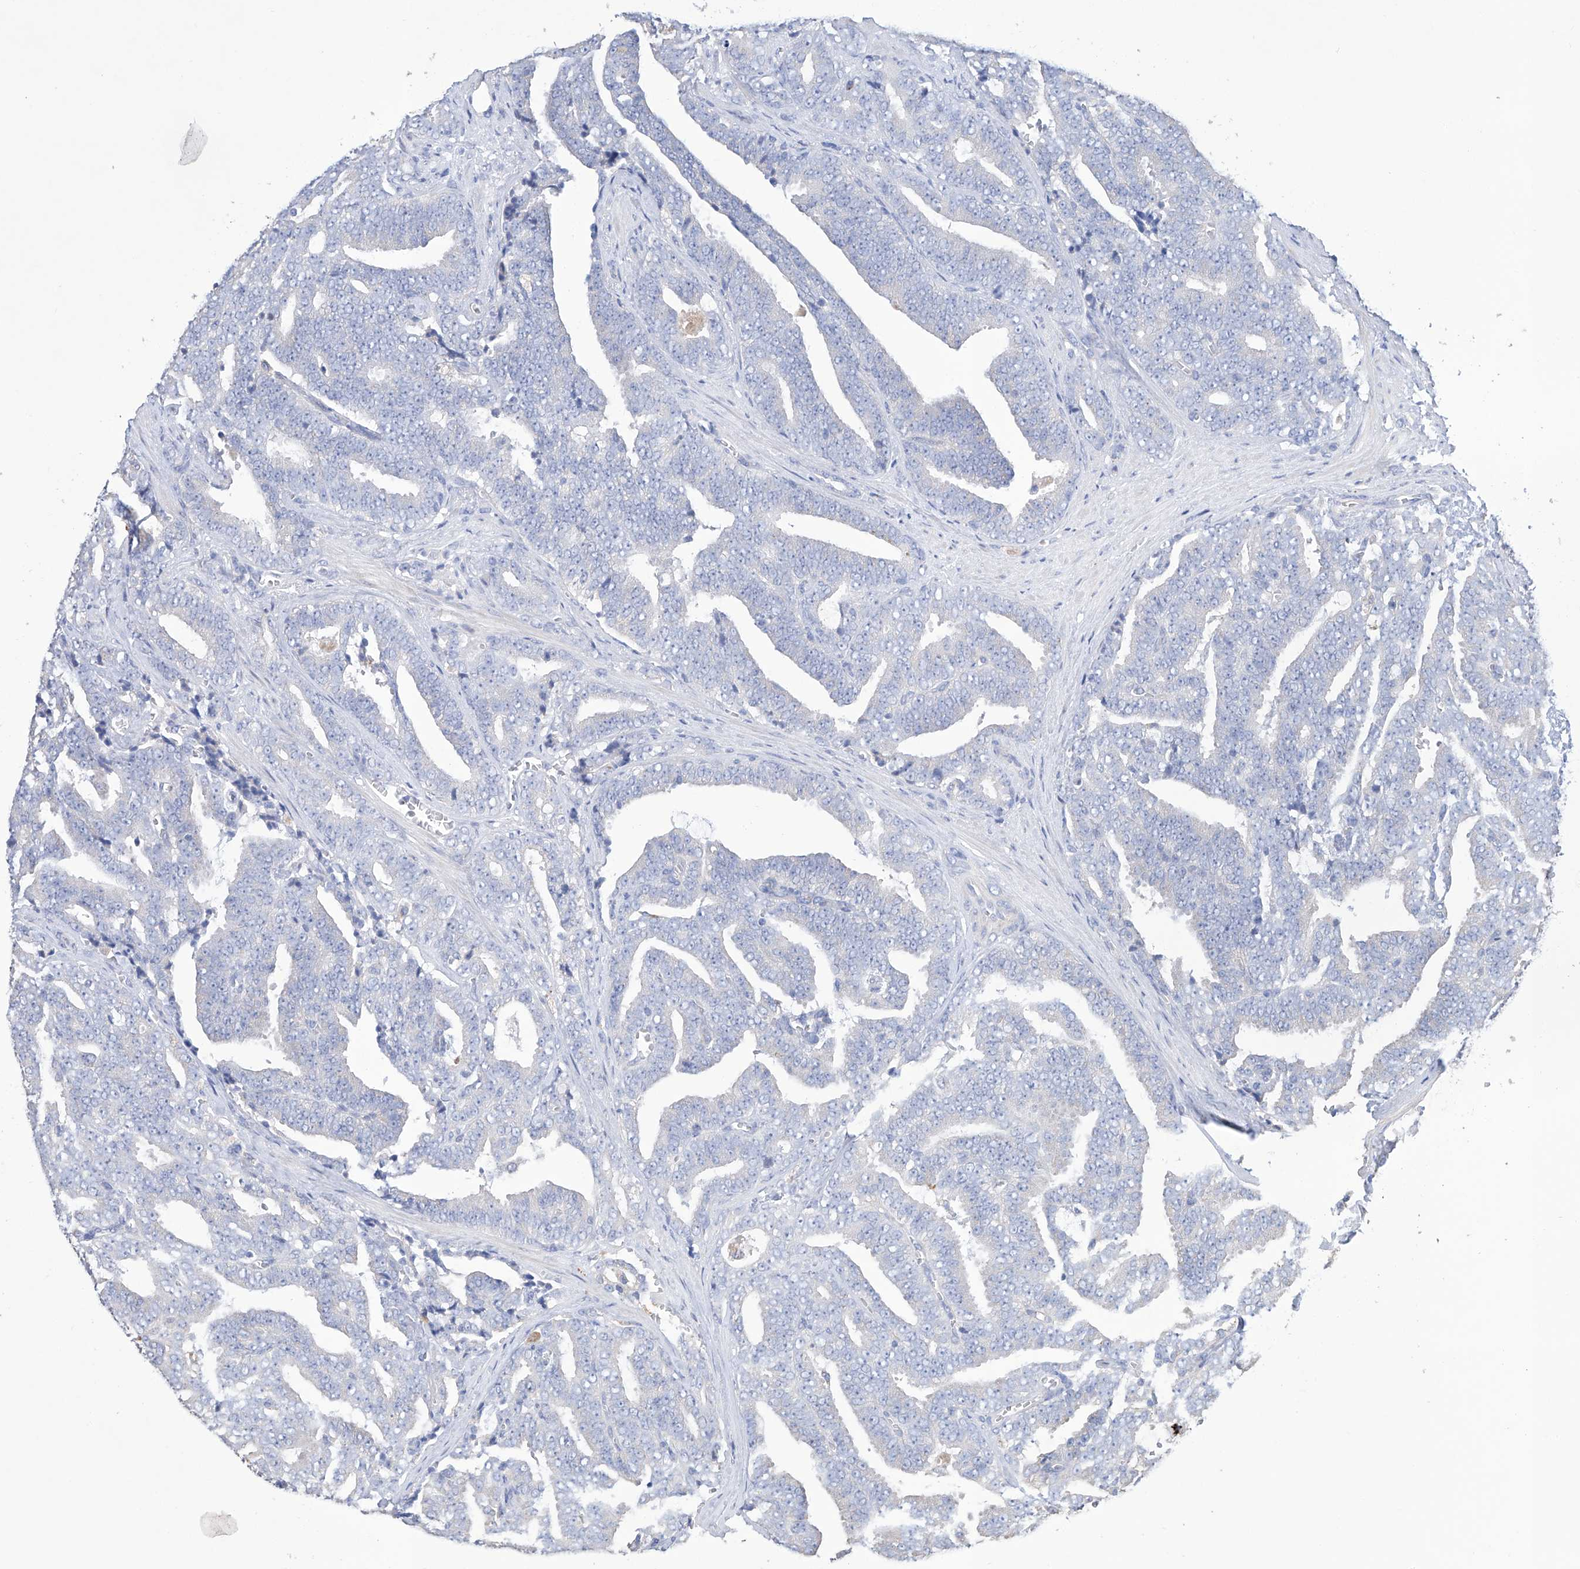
{"staining": {"intensity": "negative", "quantity": "none", "location": "none"}, "tissue": "prostate cancer", "cell_type": "Tumor cells", "image_type": "cancer", "snomed": [{"axis": "morphology", "description": "Adenocarcinoma, High grade"}, {"axis": "topography", "description": "Prostate and seminal vesicle, NOS"}], "caption": "Immunohistochemistry (IHC) micrograph of human prostate adenocarcinoma (high-grade) stained for a protein (brown), which reveals no expression in tumor cells. (DAB (3,3'-diaminobenzidine) immunohistochemistry visualized using brightfield microscopy, high magnification).", "gene": "AFG1L", "patient": {"sex": "male", "age": 67}}